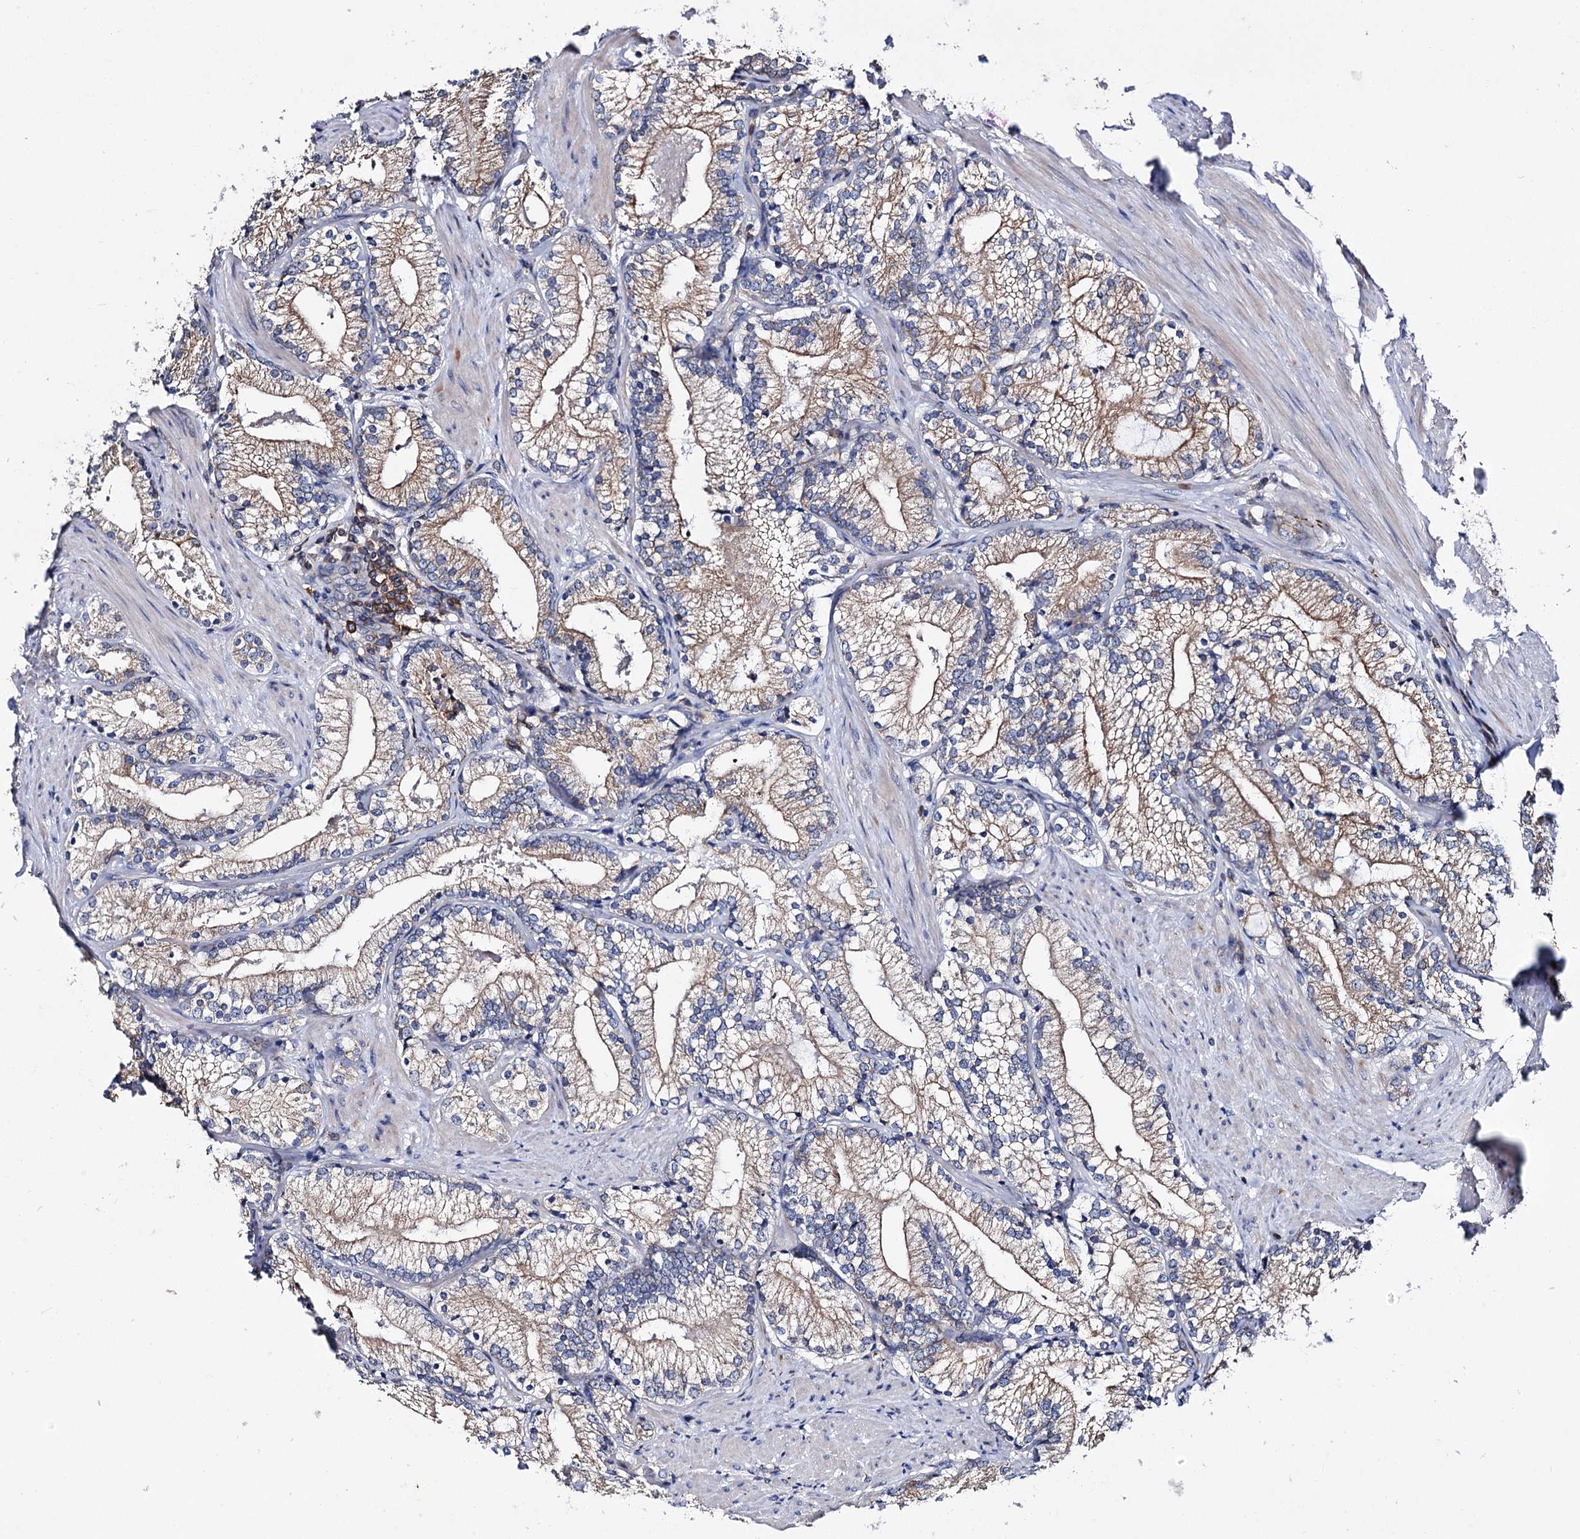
{"staining": {"intensity": "moderate", "quantity": "25%-75%", "location": "cytoplasmic/membranous"}, "tissue": "prostate cancer", "cell_type": "Tumor cells", "image_type": "cancer", "snomed": [{"axis": "morphology", "description": "Adenocarcinoma, High grade"}, {"axis": "topography", "description": "Prostate"}], "caption": "Prostate adenocarcinoma (high-grade) stained with a brown dye demonstrates moderate cytoplasmic/membranous positive staining in about 25%-75% of tumor cells.", "gene": "UBASH3B", "patient": {"sex": "male", "age": 66}}